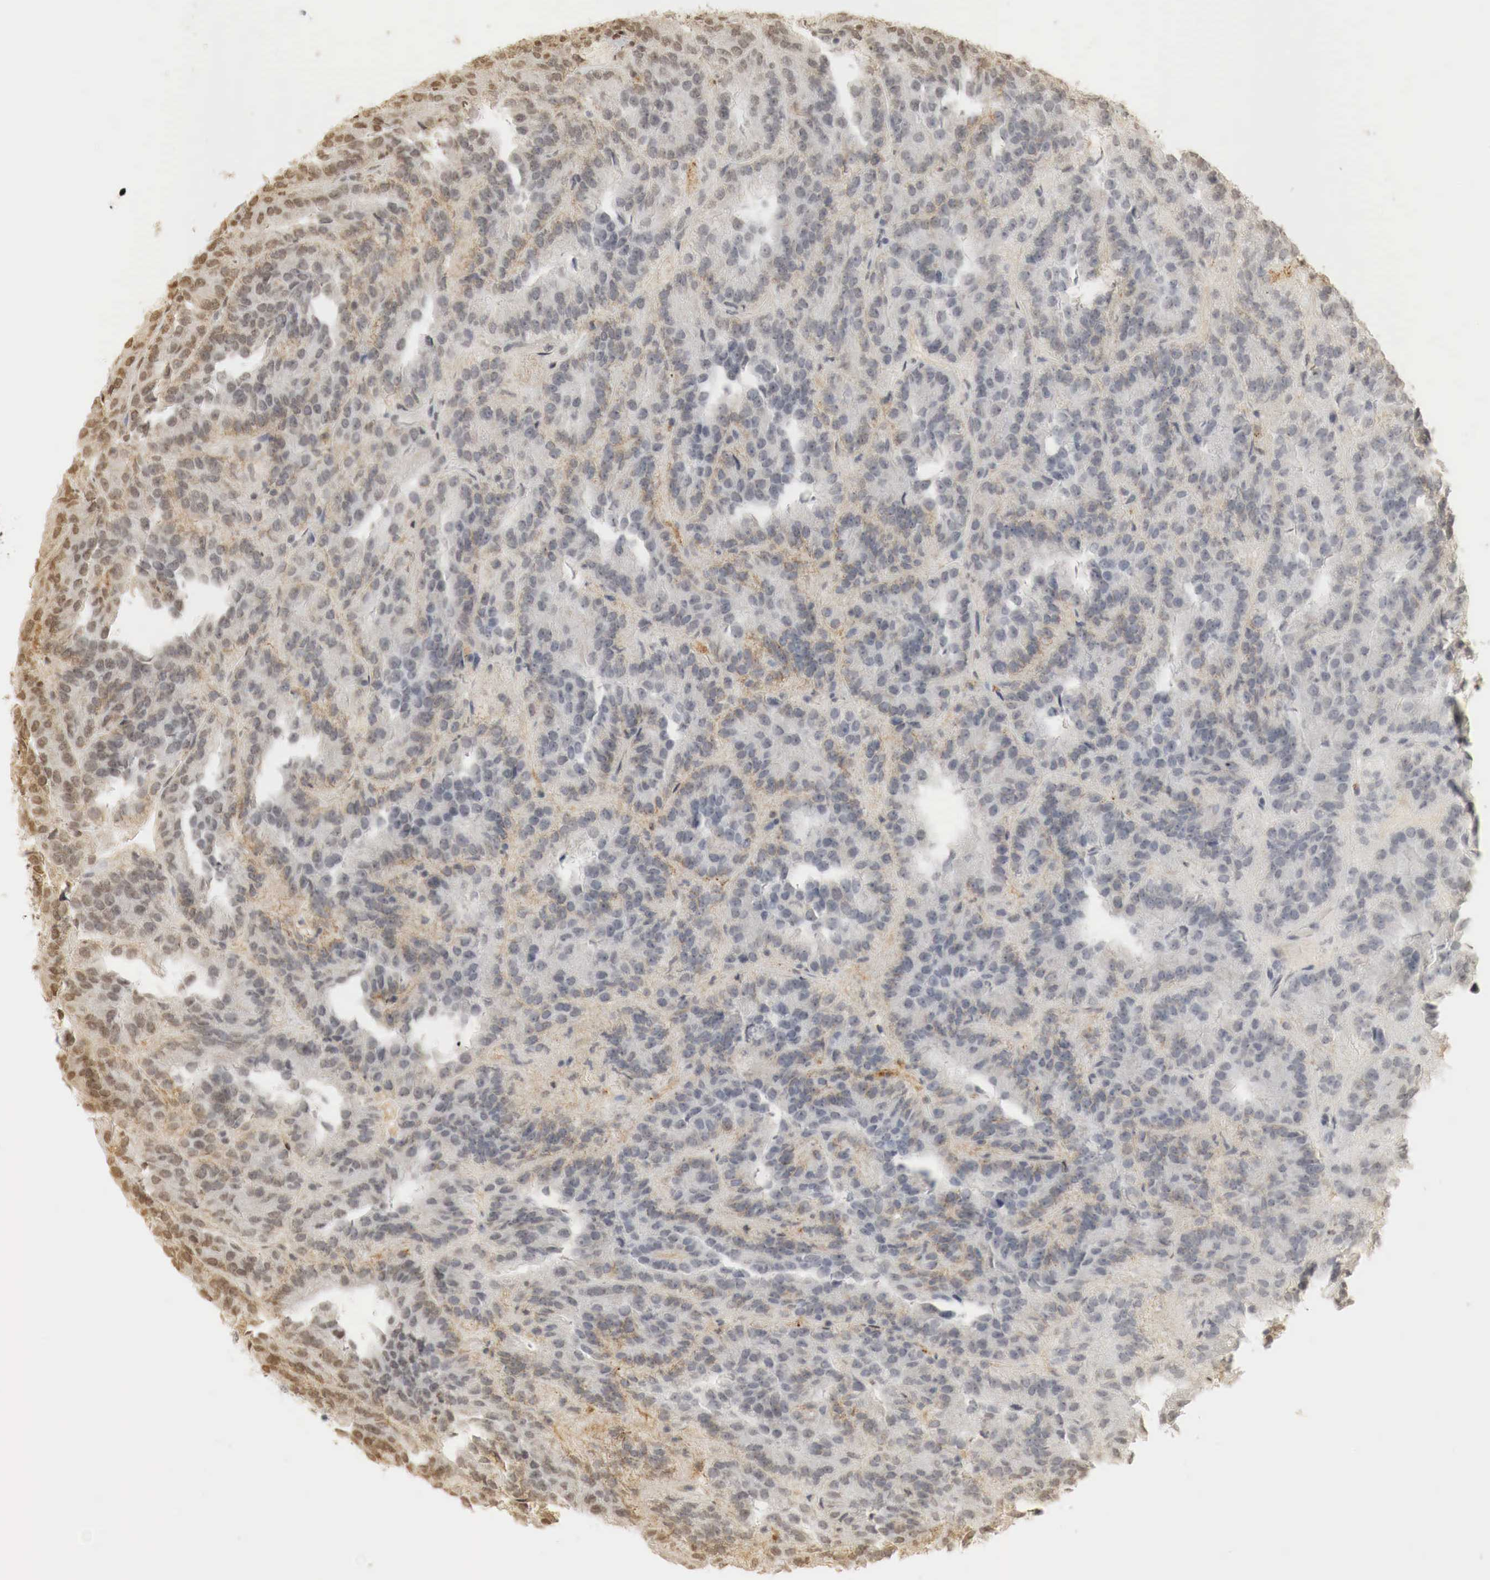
{"staining": {"intensity": "weak", "quantity": "<25%", "location": "nuclear"}, "tissue": "renal cancer", "cell_type": "Tumor cells", "image_type": "cancer", "snomed": [{"axis": "morphology", "description": "Adenocarcinoma, NOS"}, {"axis": "topography", "description": "Kidney"}], "caption": "A histopathology image of adenocarcinoma (renal) stained for a protein shows no brown staining in tumor cells.", "gene": "ERBB4", "patient": {"sex": "male", "age": 46}}